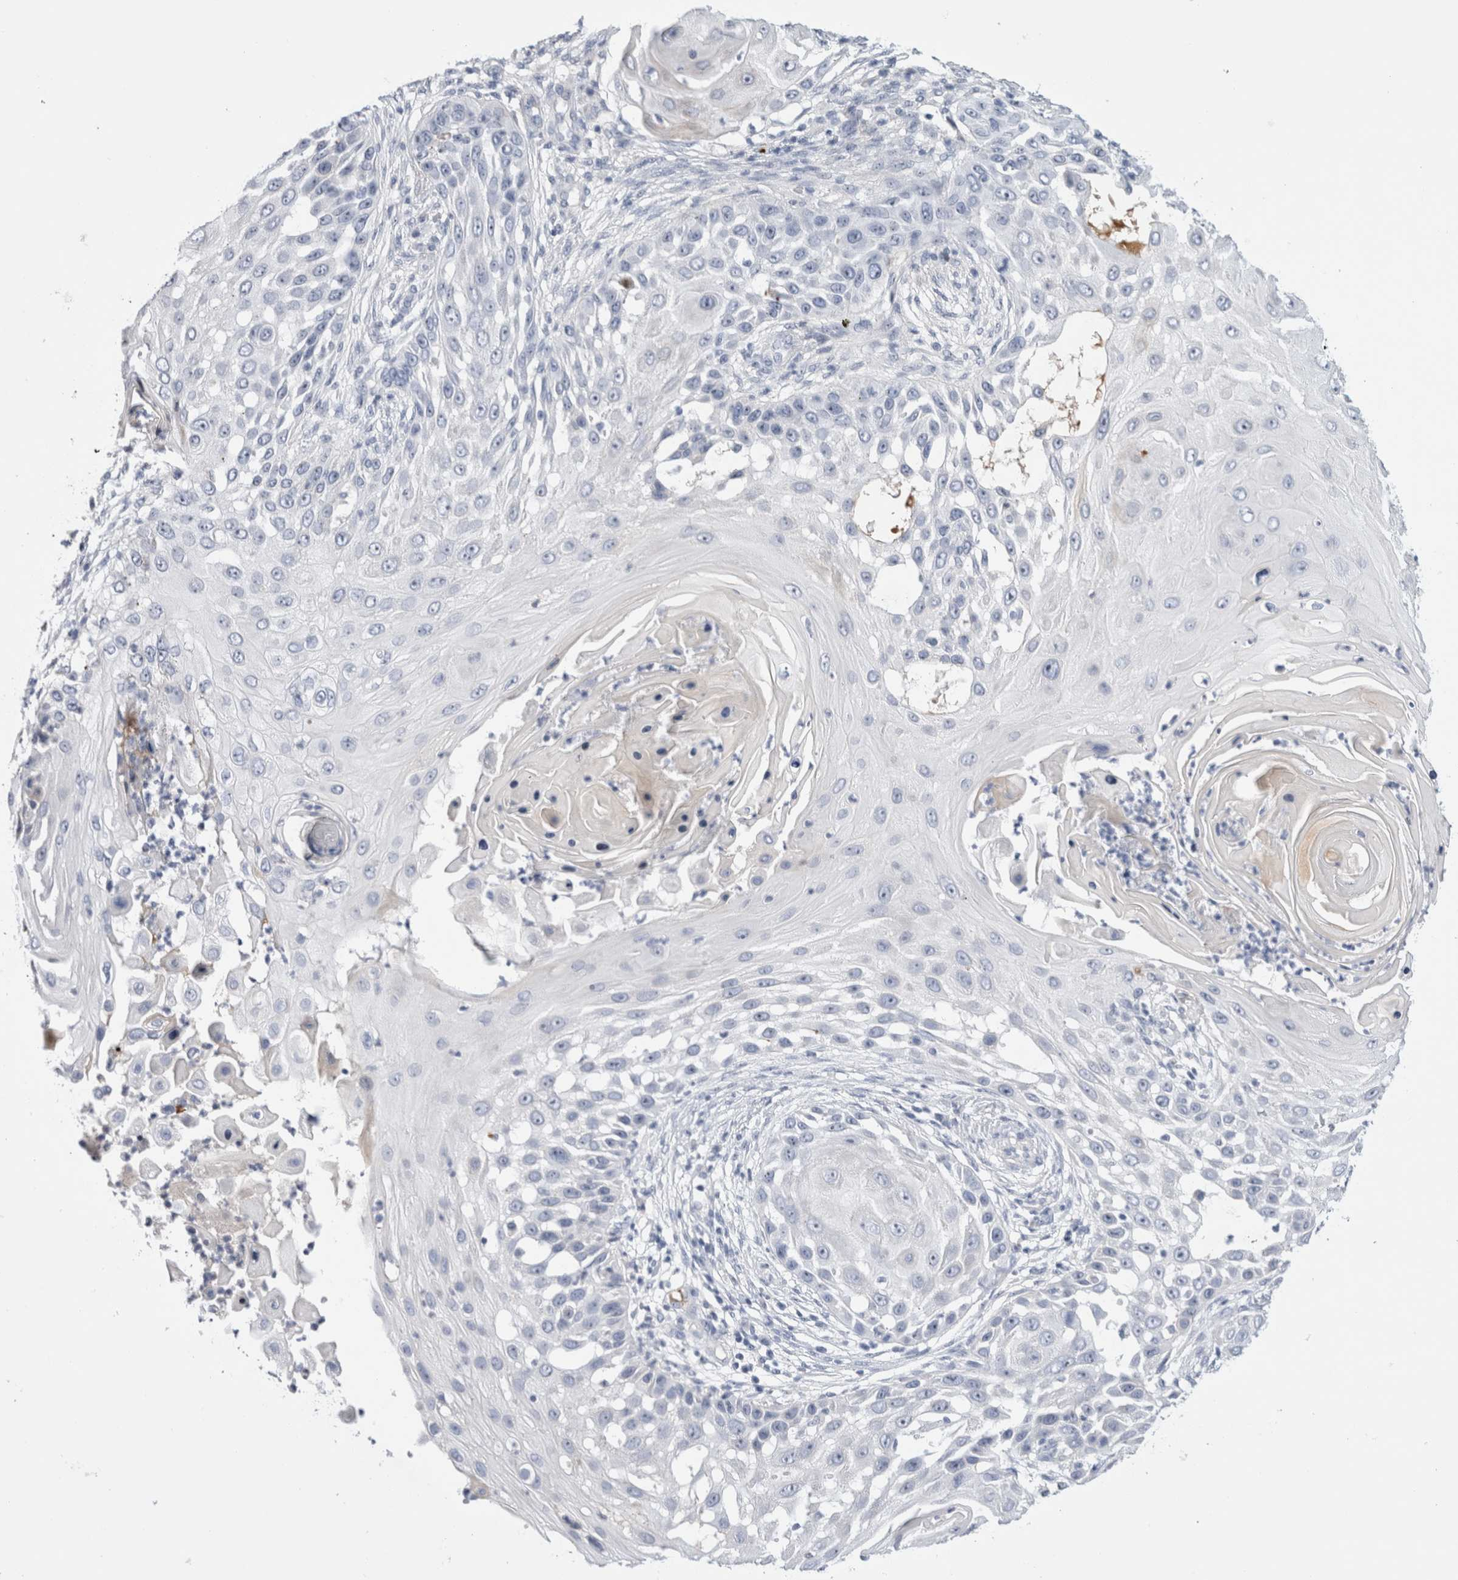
{"staining": {"intensity": "negative", "quantity": "none", "location": "none"}, "tissue": "skin cancer", "cell_type": "Tumor cells", "image_type": "cancer", "snomed": [{"axis": "morphology", "description": "Squamous cell carcinoma, NOS"}, {"axis": "topography", "description": "Skin"}], "caption": "DAB (3,3'-diaminobenzidine) immunohistochemical staining of human skin cancer (squamous cell carcinoma) displays no significant expression in tumor cells. (Stains: DAB immunohistochemistry with hematoxylin counter stain, Microscopy: brightfield microscopy at high magnification).", "gene": "ECHDC2", "patient": {"sex": "female", "age": 44}}